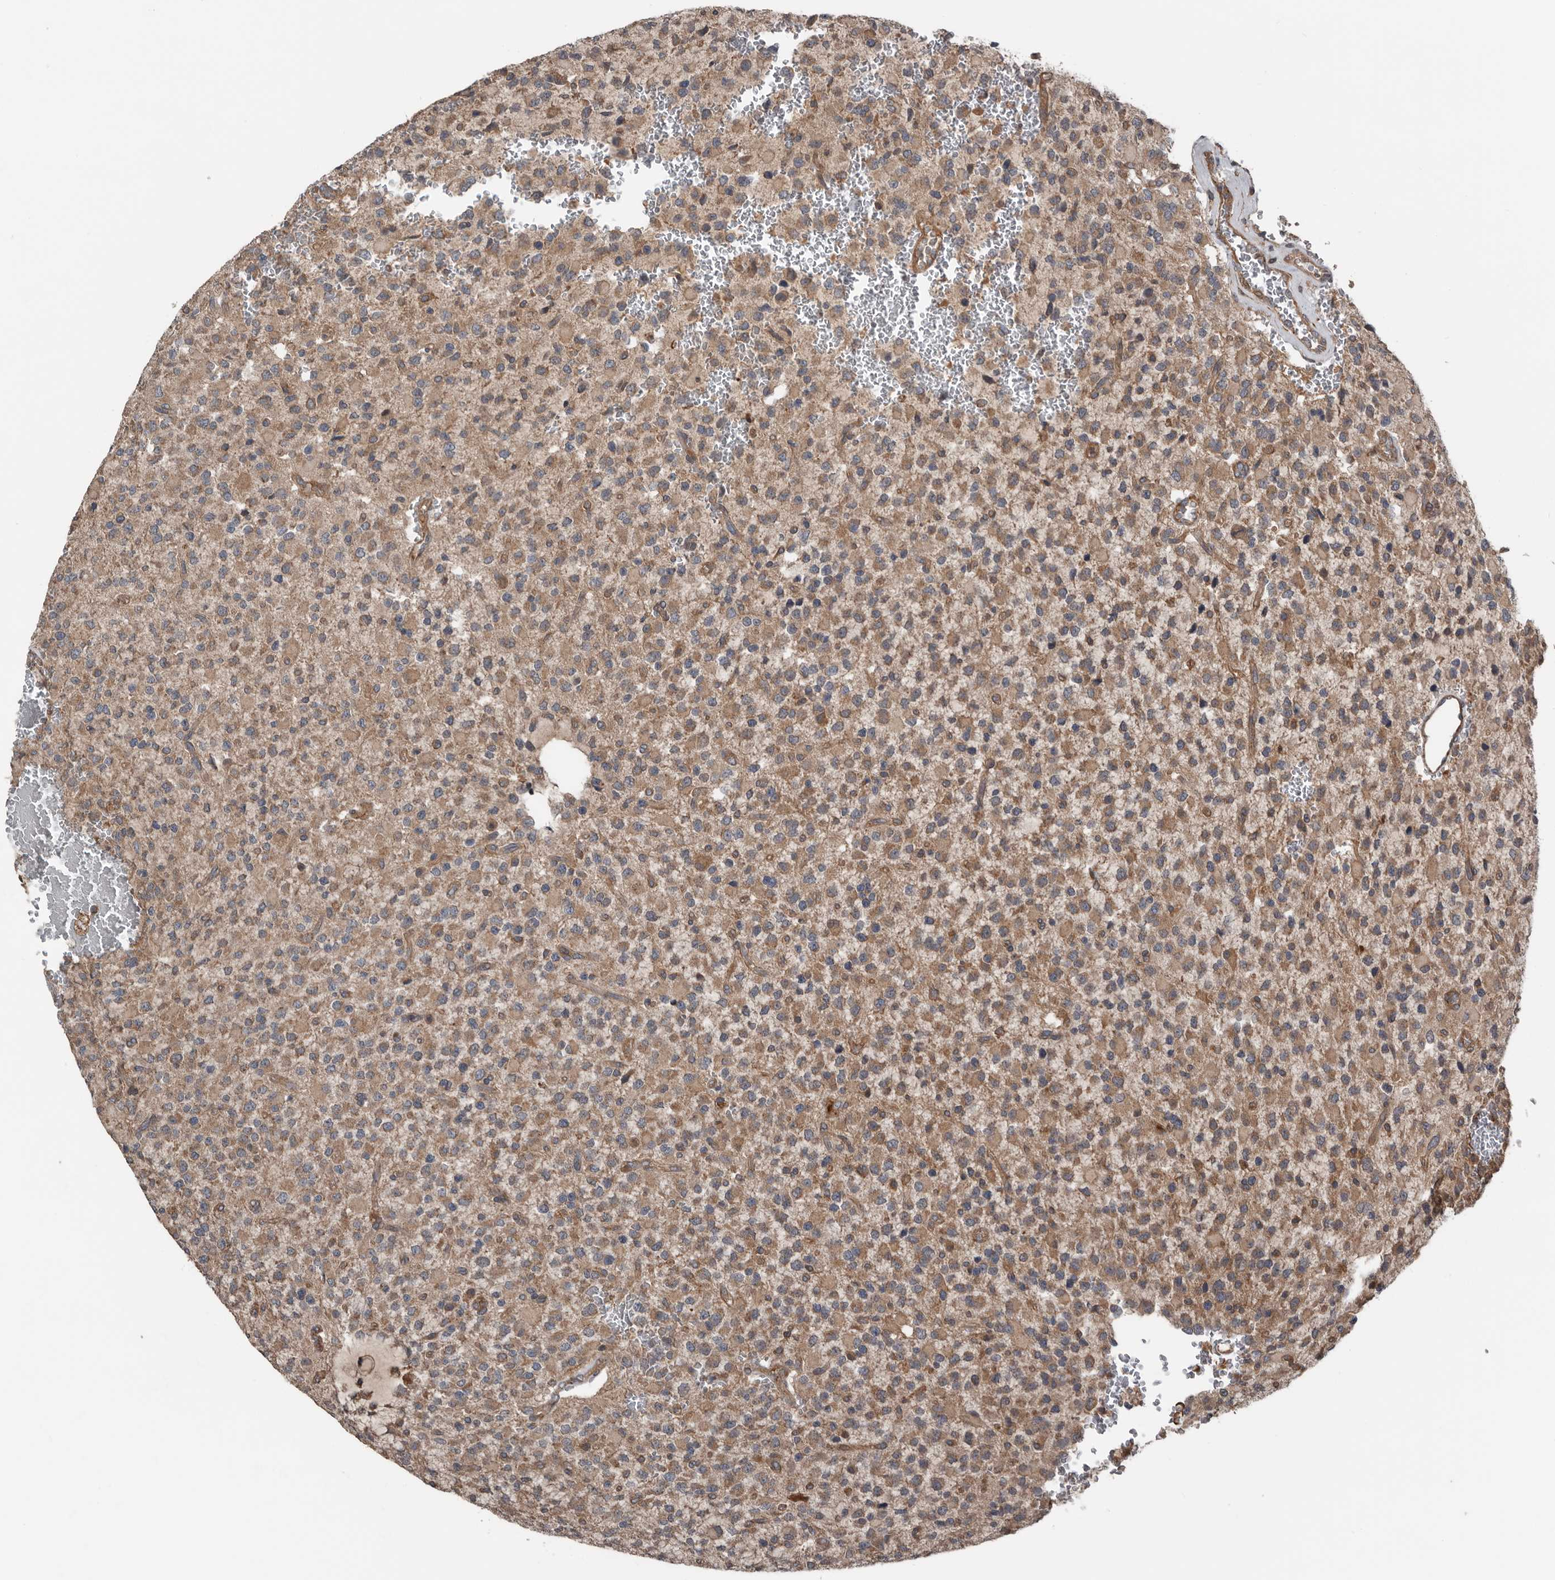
{"staining": {"intensity": "moderate", "quantity": ">75%", "location": "cytoplasmic/membranous"}, "tissue": "glioma", "cell_type": "Tumor cells", "image_type": "cancer", "snomed": [{"axis": "morphology", "description": "Glioma, malignant, High grade"}, {"axis": "topography", "description": "Brain"}], "caption": "Immunohistochemical staining of malignant high-grade glioma demonstrates medium levels of moderate cytoplasmic/membranous protein staining in approximately >75% of tumor cells.", "gene": "DNAJB4", "patient": {"sex": "male", "age": 34}}